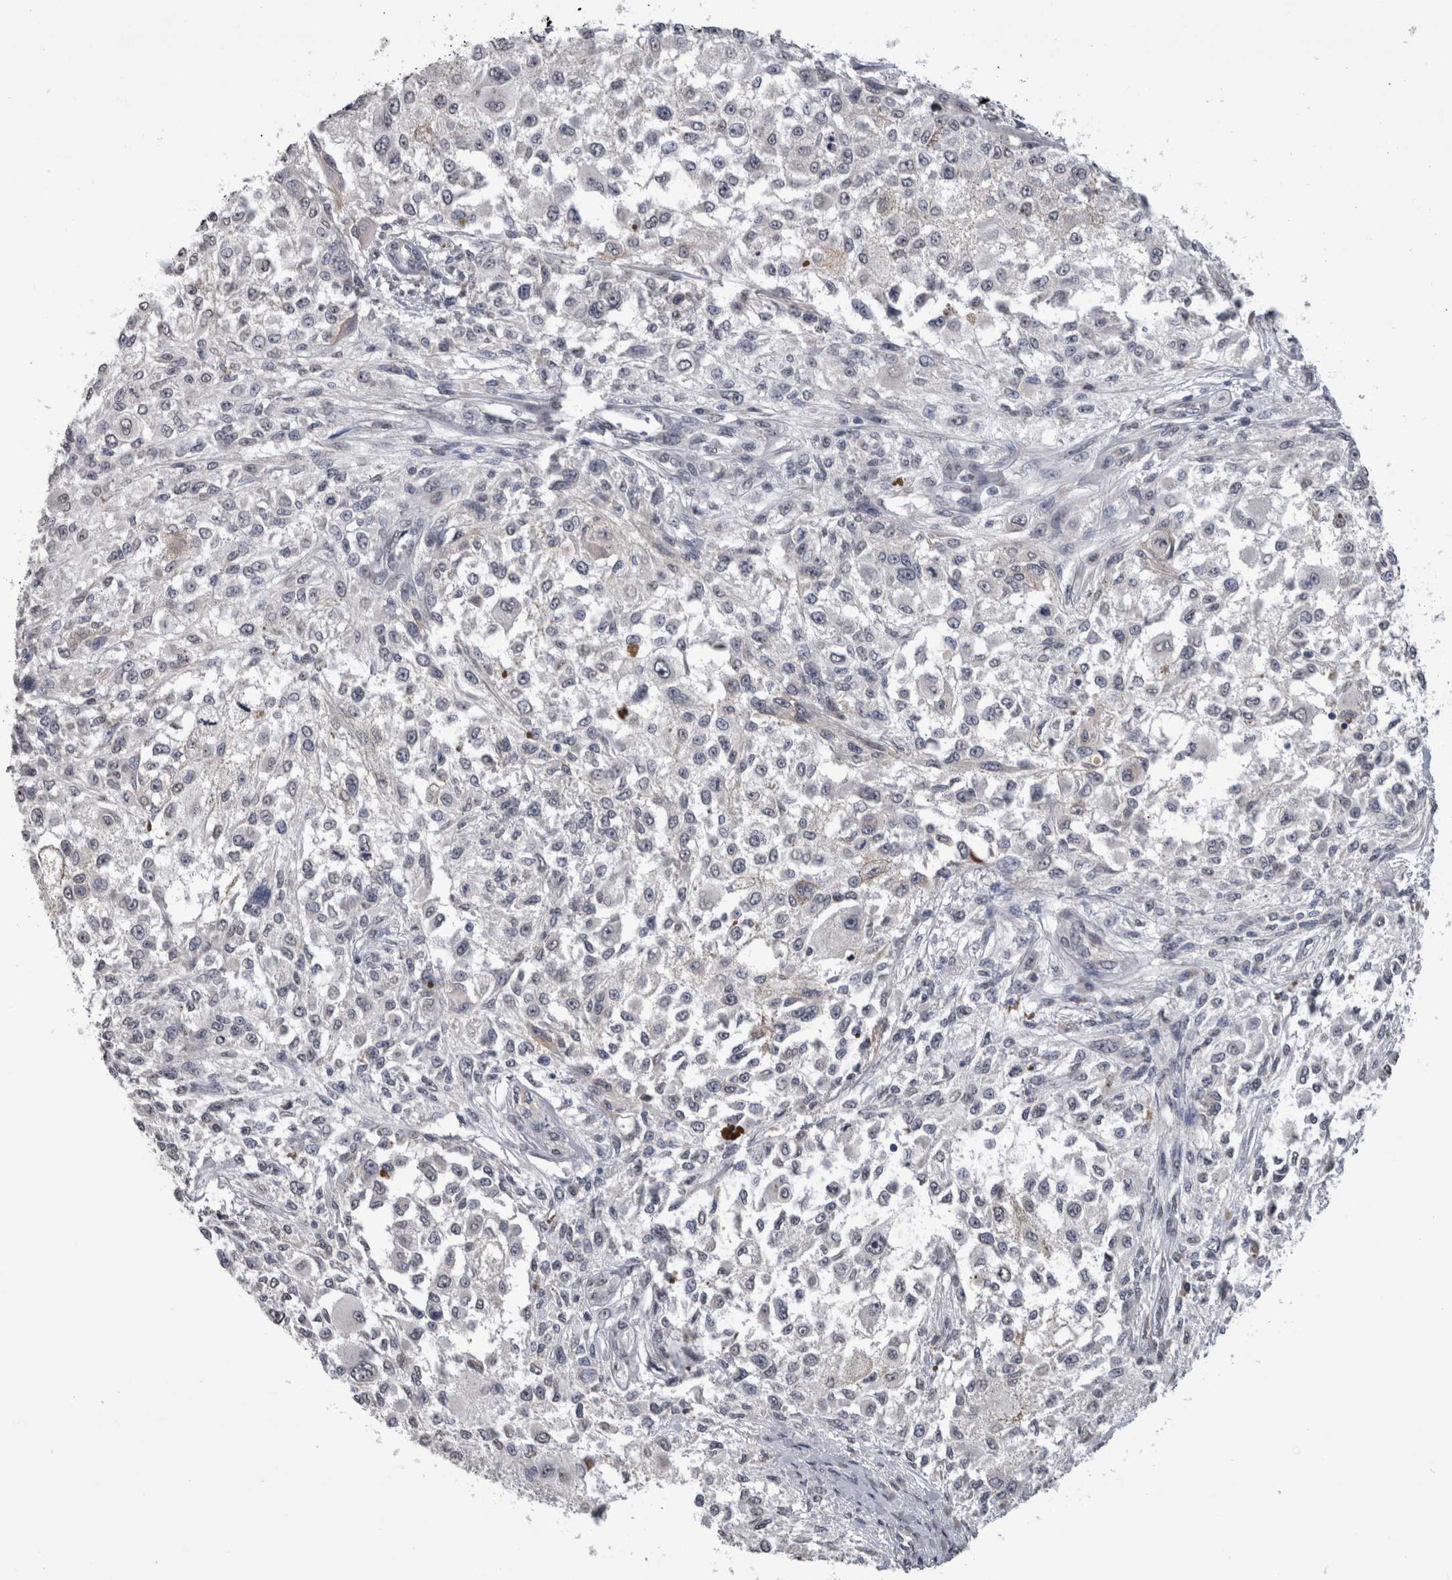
{"staining": {"intensity": "negative", "quantity": "none", "location": "none"}, "tissue": "melanoma", "cell_type": "Tumor cells", "image_type": "cancer", "snomed": [{"axis": "morphology", "description": "Necrosis, NOS"}, {"axis": "morphology", "description": "Malignant melanoma, NOS"}, {"axis": "topography", "description": "Skin"}], "caption": "A high-resolution image shows immunohistochemistry staining of malignant melanoma, which exhibits no significant expression in tumor cells.", "gene": "PAX5", "patient": {"sex": "female", "age": 87}}